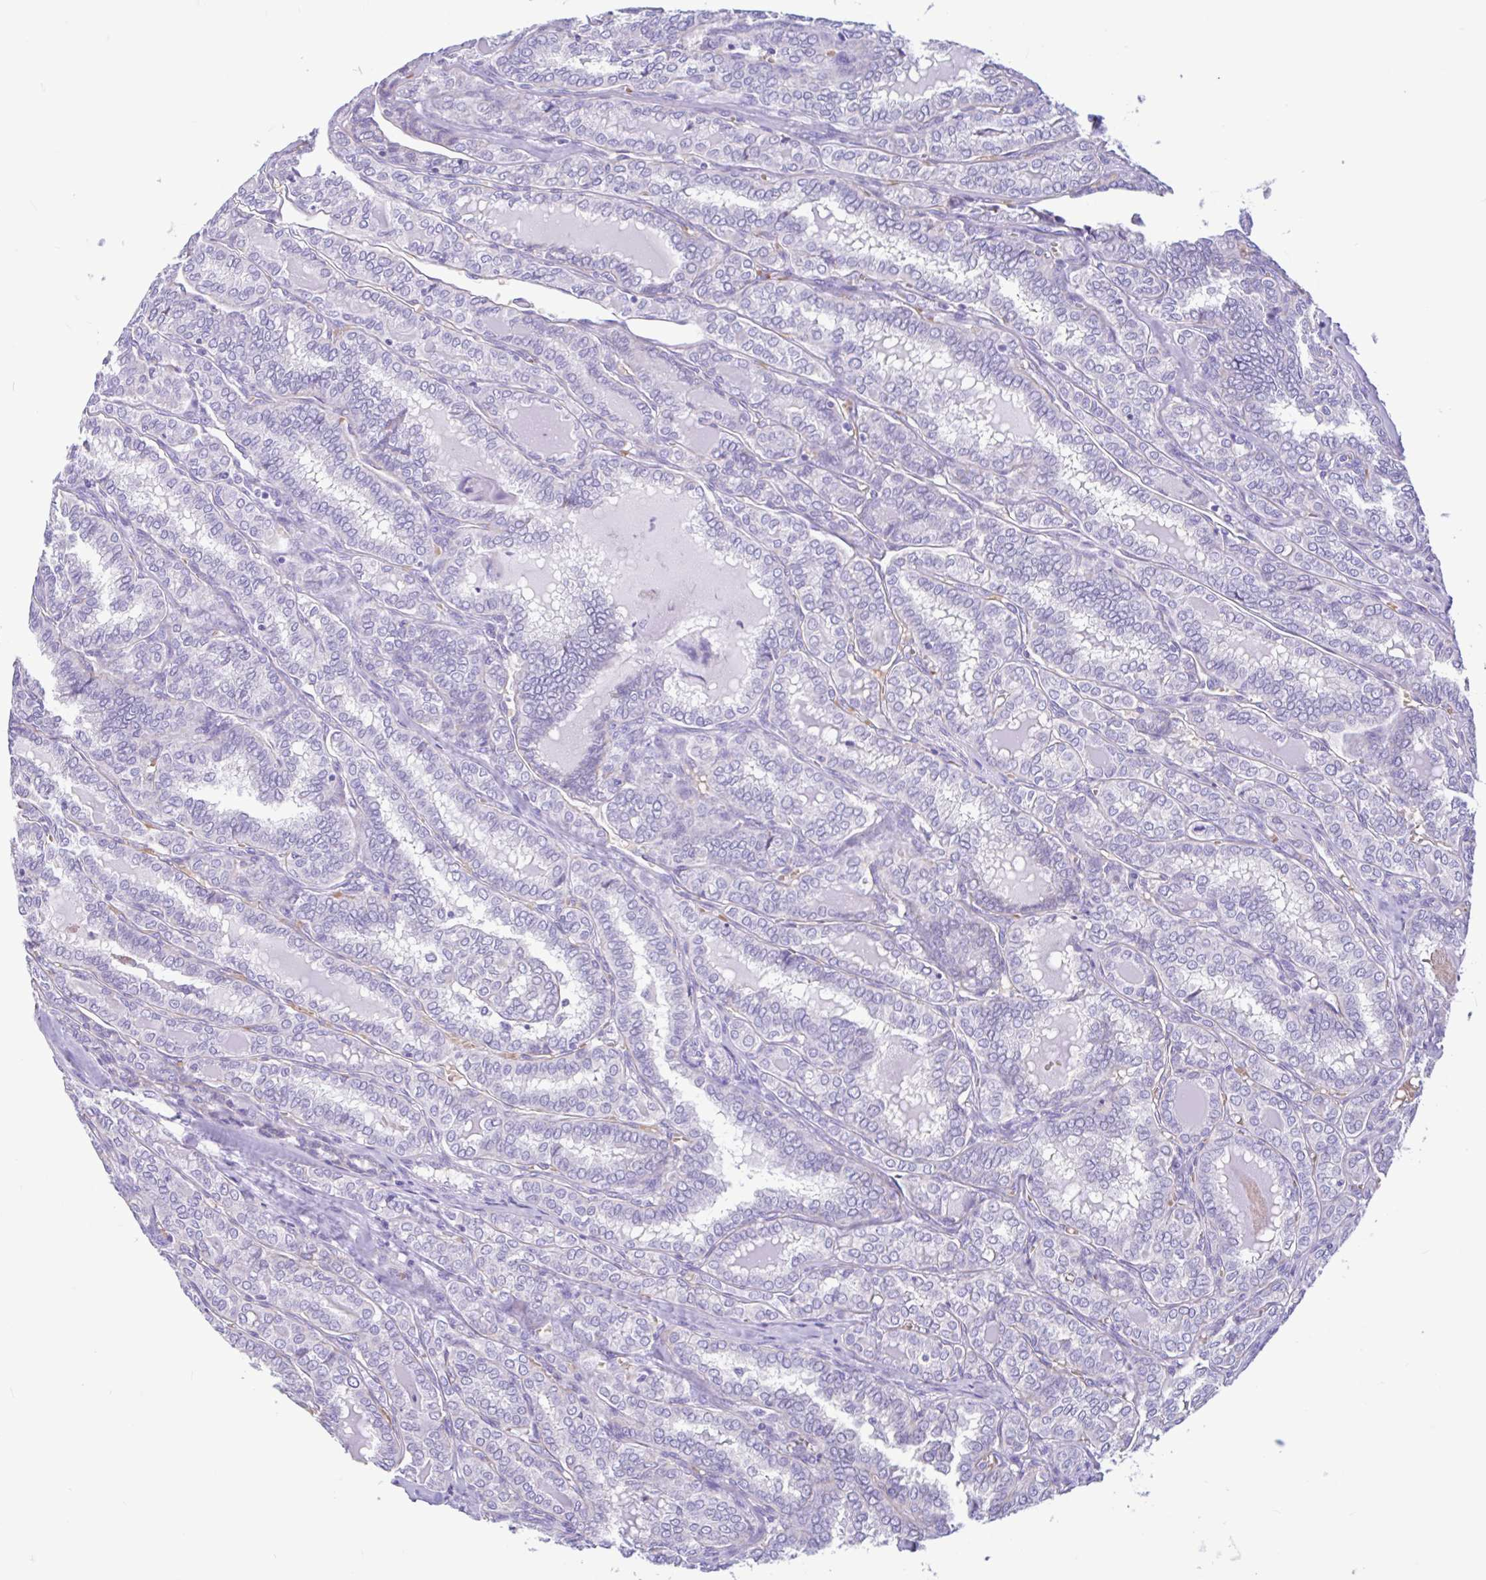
{"staining": {"intensity": "negative", "quantity": "none", "location": "none"}, "tissue": "thyroid cancer", "cell_type": "Tumor cells", "image_type": "cancer", "snomed": [{"axis": "morphology", "description": "Papillary adenocarcinoma, NOS"}, {"axis": "topography", "description": "Thyroid gland"}], "caption": "This is an immunohistochemistry (IHC) image of thyroid papillary adenocarcinoma. There is no expression in tumor cells.", "gene": "TMEM79", "patient": {"sex": "female", "age": 30}}